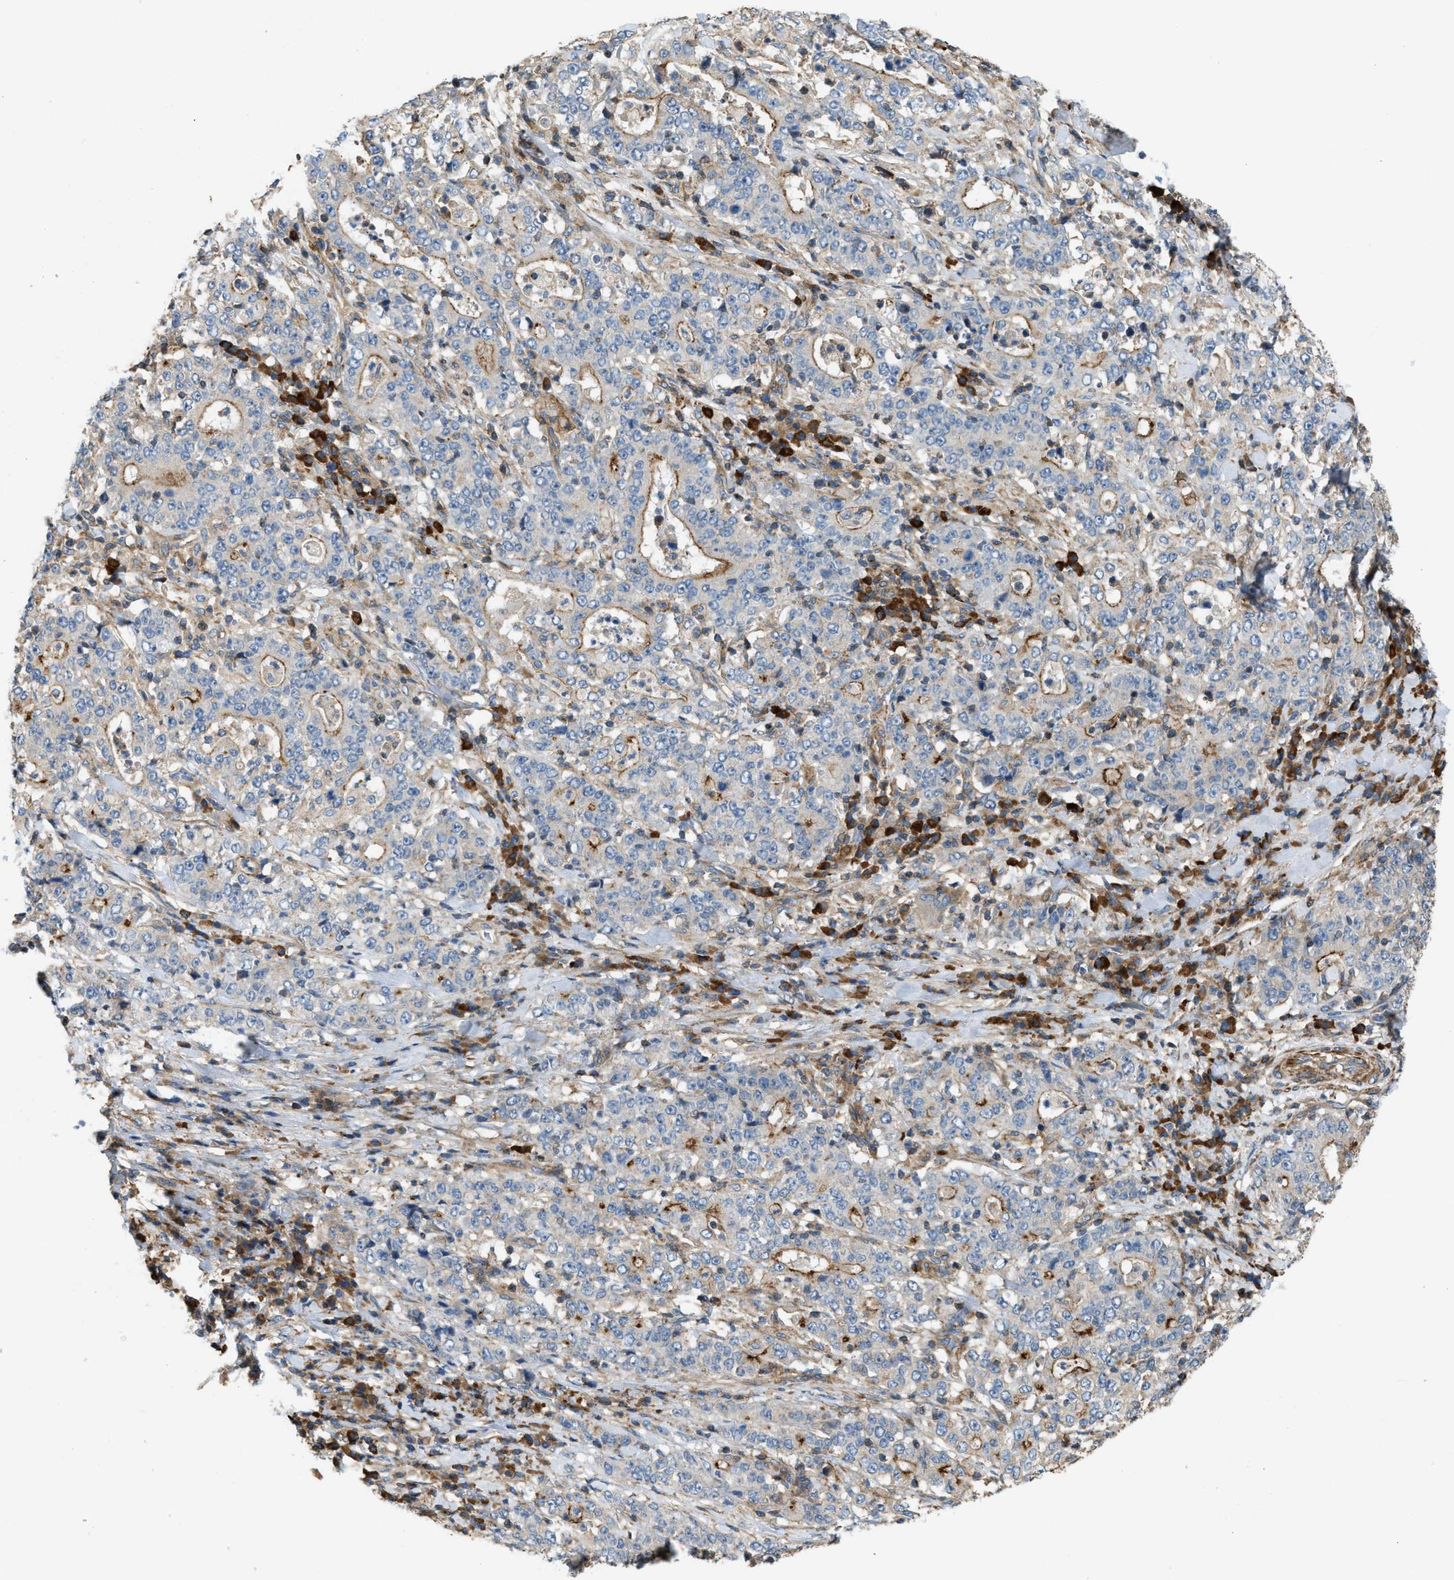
{"staining": {"intensity": "moderate", "quantity": "25%-75%", "location": "cytoplasmic/membranous"}, "tissue": "stomach cancer", "cell_type": "Tumor cells", "image_type": "cancer", "snomed": [{"axis": "morphology", "description": "Normal tissue, NOS"}, {"axis": "morphology", "description": "Adenocarcinoma, NOS"}, {"axis": "topography", "description": "Stomach, upper"}, {"axis": "topography", "description": "Stomach"}], "caption": "A brown stain highlights moderate cytoplasmic/membranous staining of a protein in stomach adenocarcinoma tumor cells.", "gene": "BTN3A2", "patient": {"sex": "male", "age": 59}}